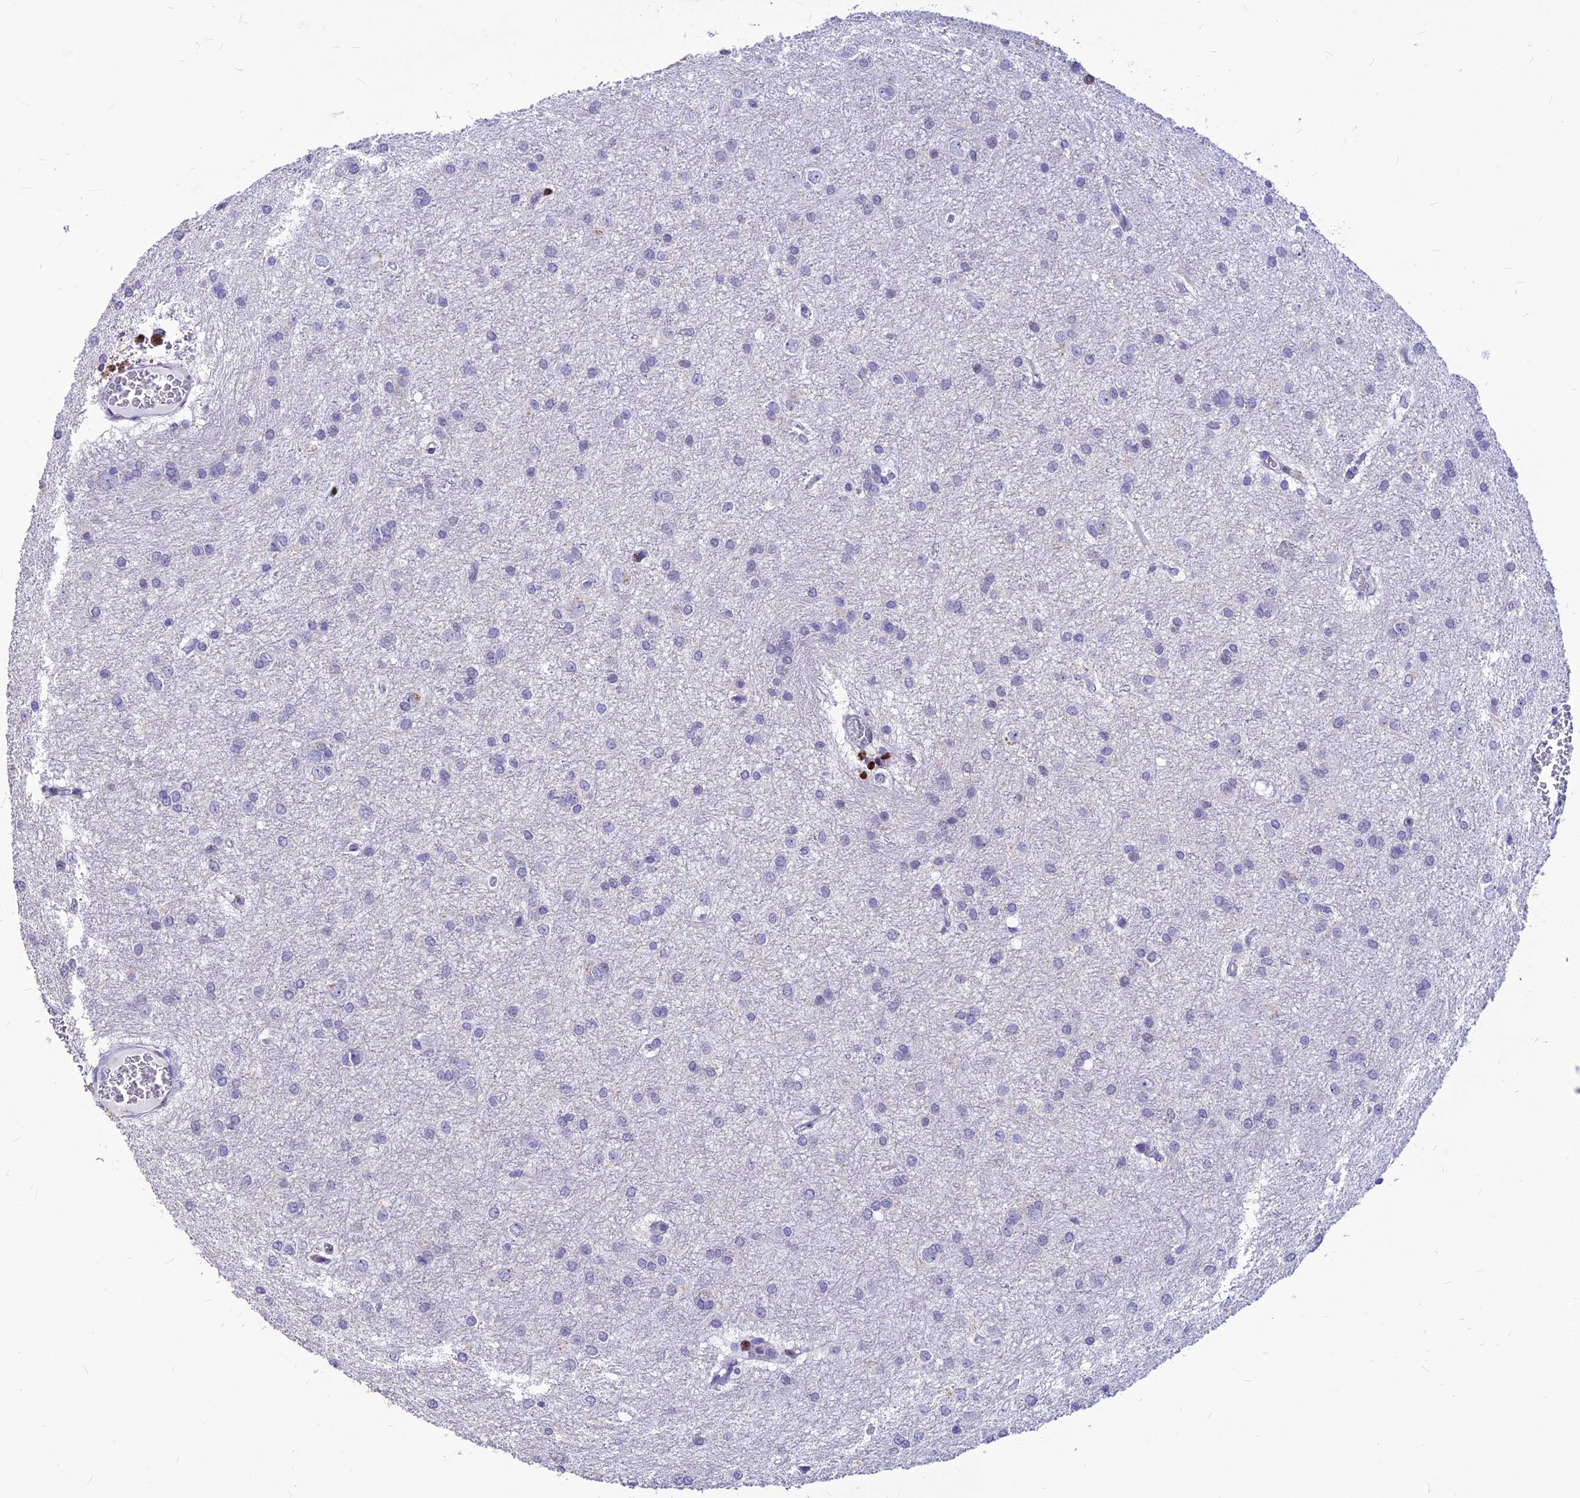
{"staining": {"intensity": "negative", "quantity": "none", "location": "none"}, "tissue": "glioma", "cell_type": "Tumor cells", "image_type": "cancer", "snomed": [{"axis": "morphology", "description": "Glioma, malignant, High grade"}, {"axis": "topography", "description": "Brain"}], "caption": "There is no significant positivity in tumor cells of high-grade glioma (malignant). The staining was performed using DAB to visualize the protein expression in brown, while the nuclei were stained in blue with hematoxylin (Magnification: 20x).", "gene": "PRPS1", "patient": {"sex": "female", "age": 50}}